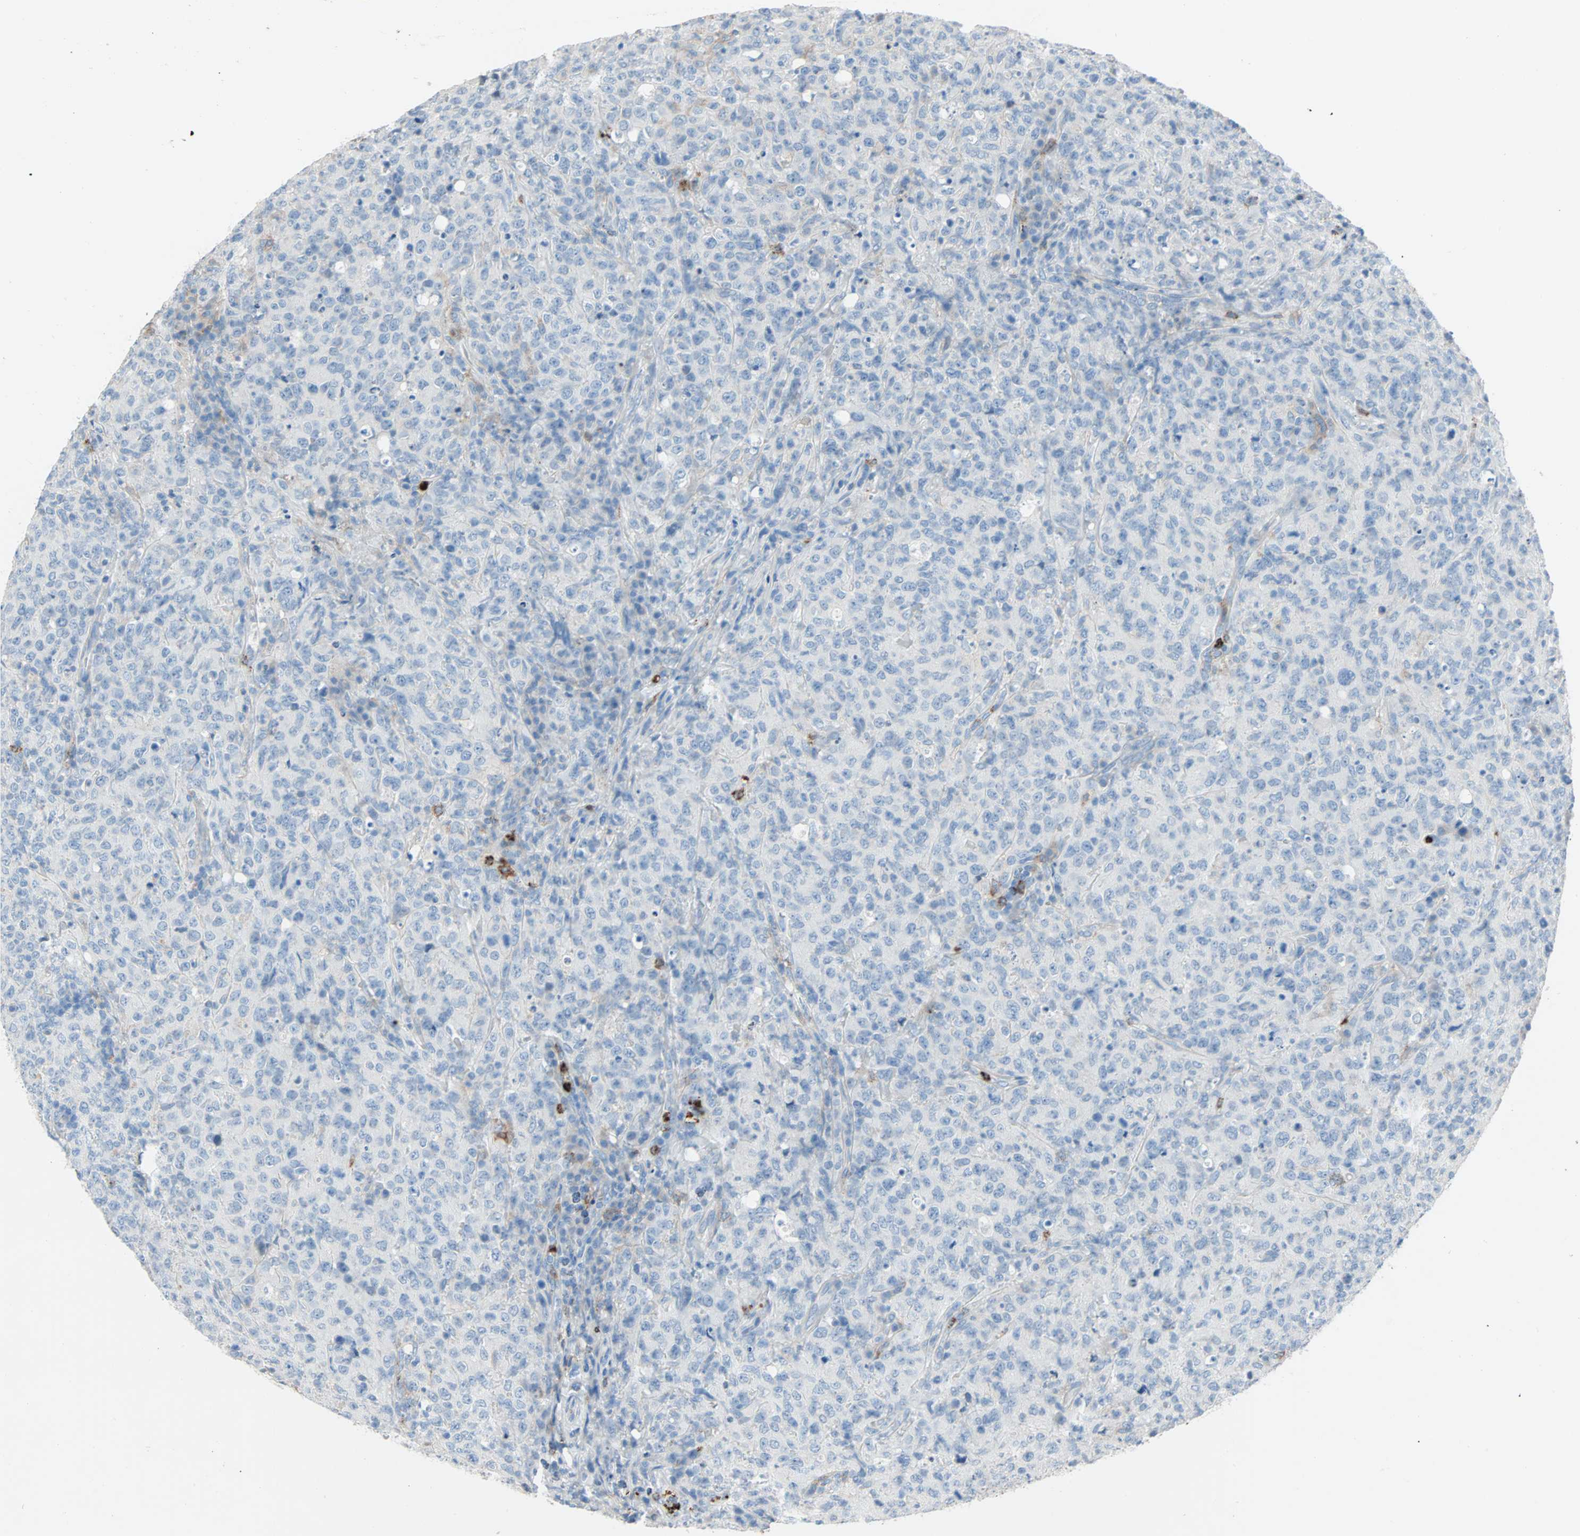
{"staining": {"intensity": "negative", "quantity": "none", "location": "none"}, "tissue": "lymphoma", "cell_type": "Tumor cells", "image_type": "cancer", "snomed": [{"axis": "morphology", "description": "Malignant lymphoma, non-Hodgkin's type, High grade"}, {"axis": "topography", "description": "Tonsil"}], "caption": "IHC of high-grade malignant lymphoma, non-Hodgkin's type reveals no staining in tumor cells. Brightfield microscopy of immunohistochemistry stained with DAB (3,3'-diaminobenzidine) (brown) and hematoxylin (blue), captured at high magnification.", "gene": "CLEC4A", "patient": {"sex": "female", "age": 36}}